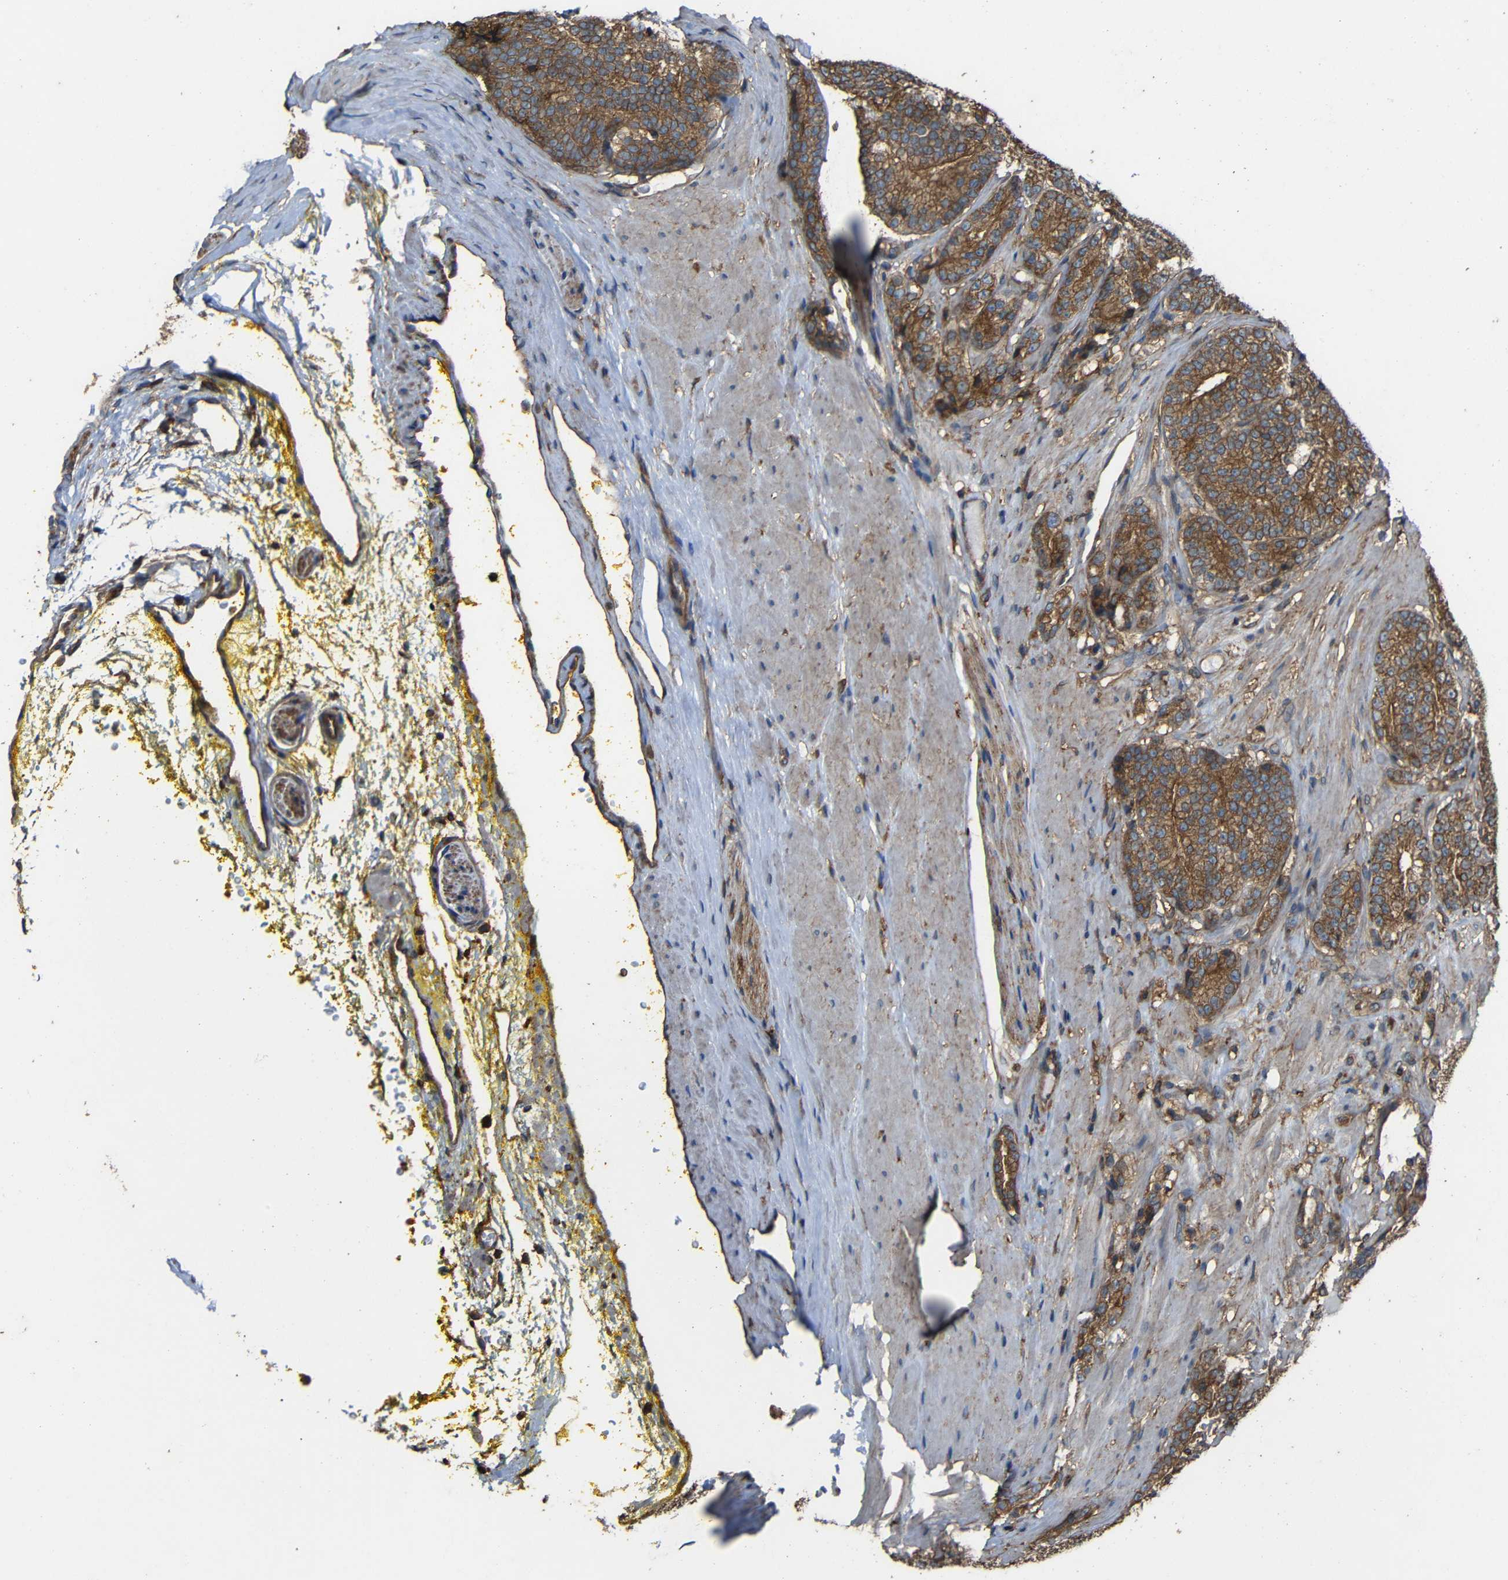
{"staining": {"intensity": "moderate", "quantity": ">75%", "location": "cytoplasmic/membranous"}, "tissue": "prostate cancer", "cell_type": "Tumor cells", "image_type": "cancer", "snomed": [{"axis": "morphology", "description": "Adenocarcinoma, High grade"}, {"axis": "topography", "description": "Prostate"}], "caption": "A brown stain labels moderate cytoplasmic/membranous positivity of a protein in human prostate adenocarcinoma (high-grade) tumor cells. (Stains: DAB in brown, nuclei in blue, Microscopy: brightfield microscopy at high magnification).", "gene": "TREM2", "patient": {"sex": "male", "age": 61}}